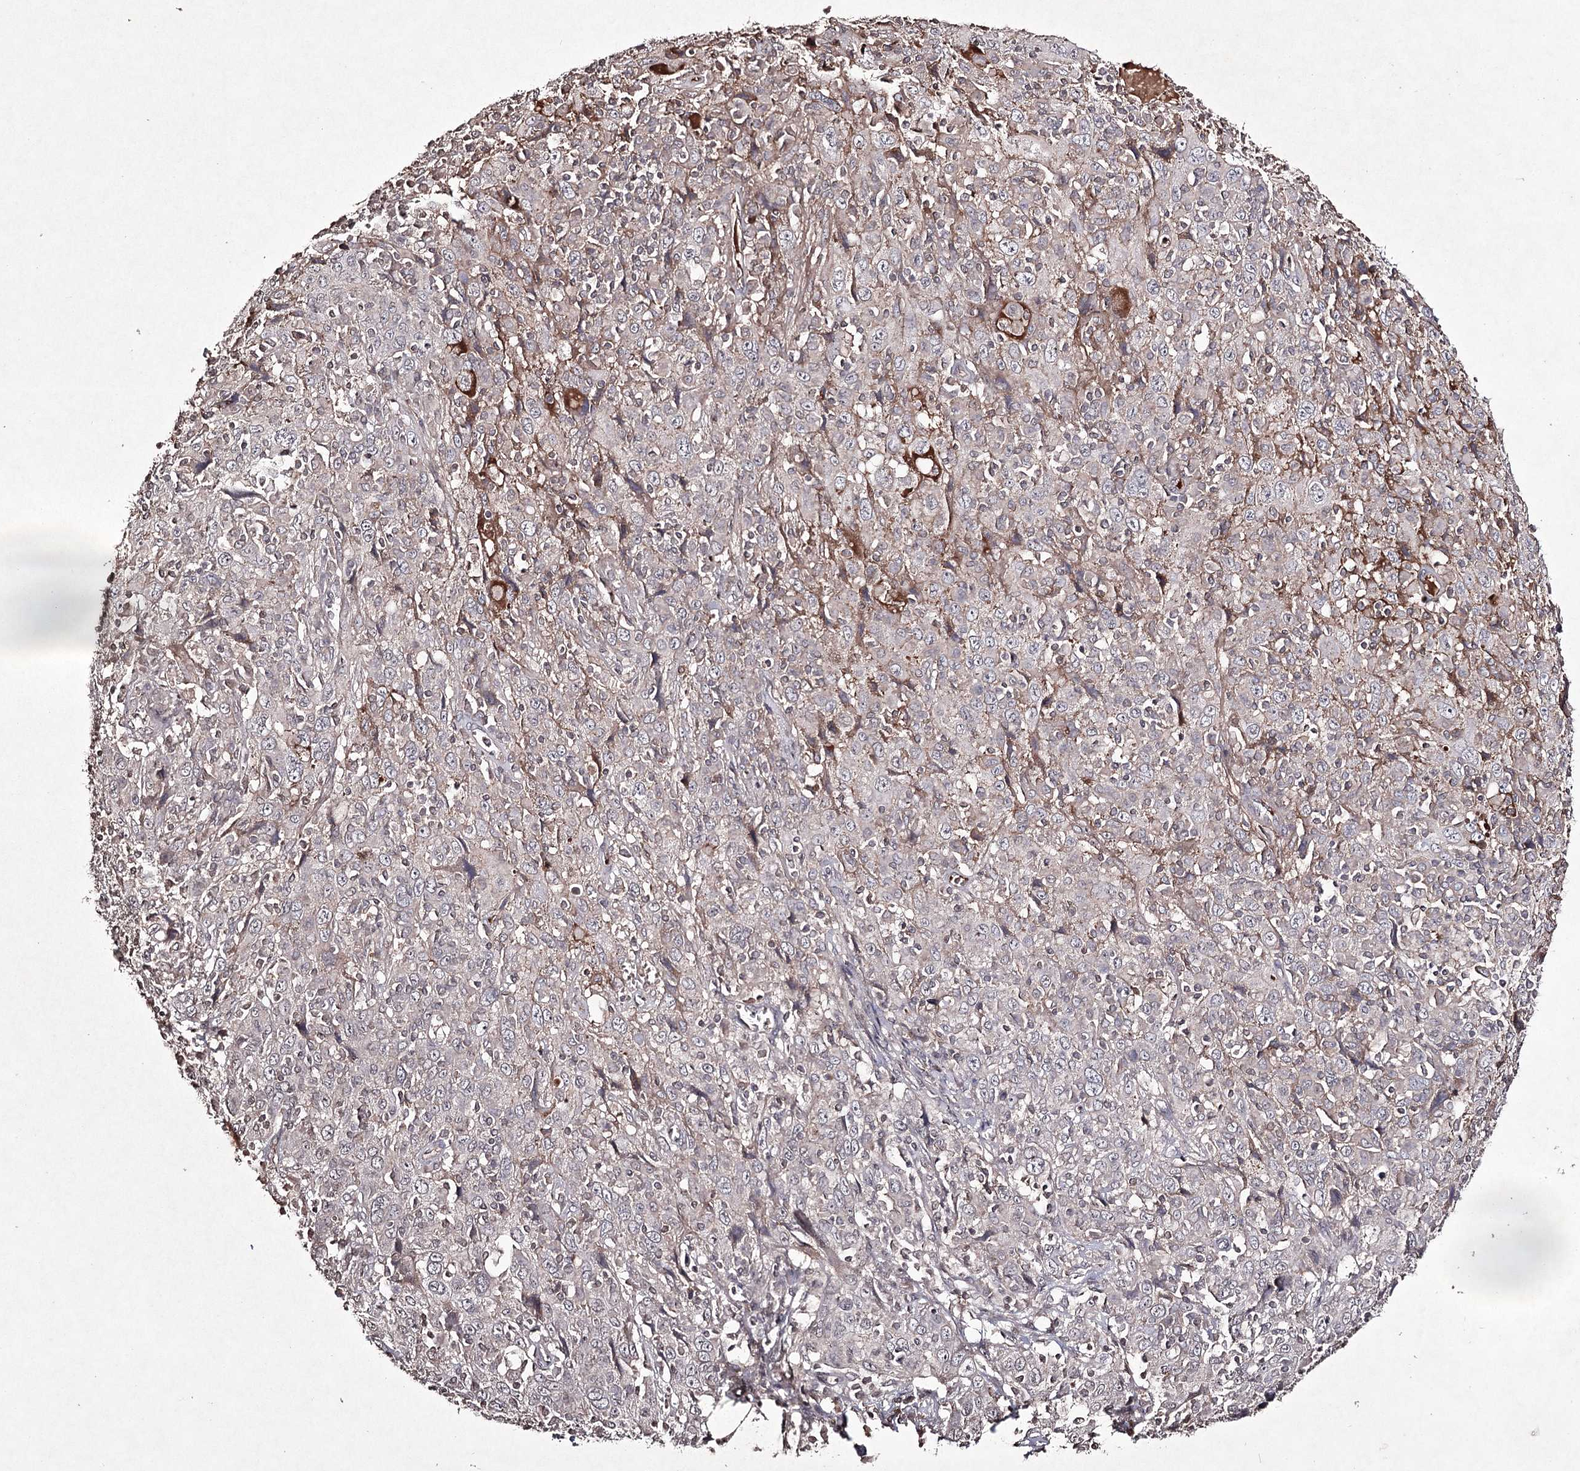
{"staining": {"intensity": "negative", "quantity": "none", "location": "none"}, "tissue": "cervical cancer", "cell_type": "Tumor cells", "image_type": "cancer", "snomed": [{"axis": "morphology", "description": "Squamous cell carcinoma, NOS"}, {"axis": "topography", "description": "Cervix"}], "caption": "Immunohistochemical staining of human cervical cancer (squamous cell carcinoma) shows no significant expression in tumor cells.", "gene": "SYNGR3", "patient": {"sex": "female", "age": 46}}